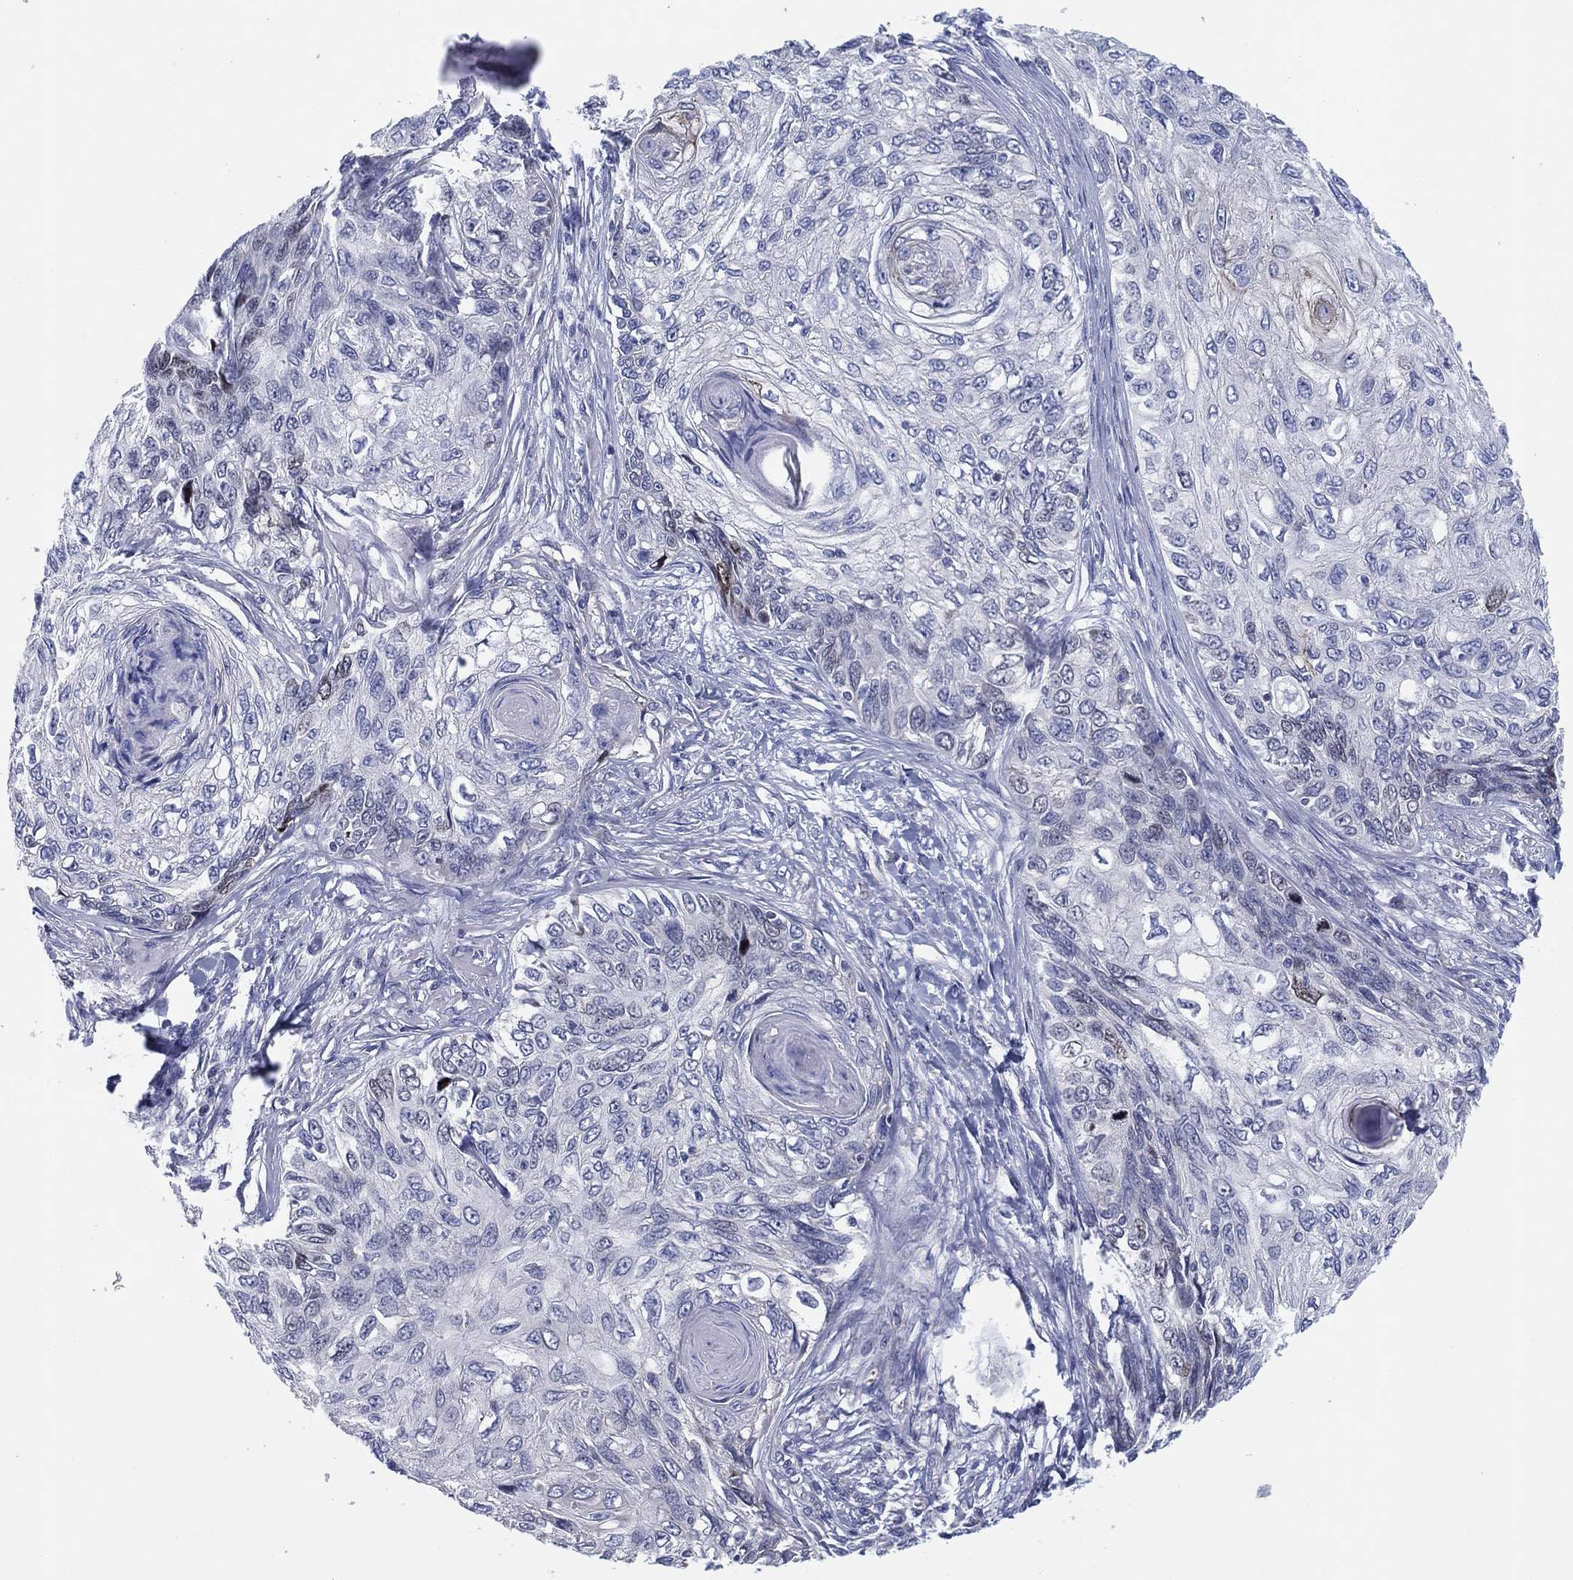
{"staining": {"intensity": "negative", "quantity": "none", "location": "none"}, "tissue": "skin cancer", "cell_type": "Tumor cells", "image_type": "cancer", "snomed": [{"axis": "morphology", "description": "Squamous cell carcinoma, NOS"}, {"axis": "topography", "description": "Skin"}], "caption": "Immunohistochemistry histopathology image of human skin squamous cell carcinoma stained for a protein (brown), which exhibits no positivity in tumor cells.", "gene": "HEATR4", "patient": {"sex": "male", "age": 92}}